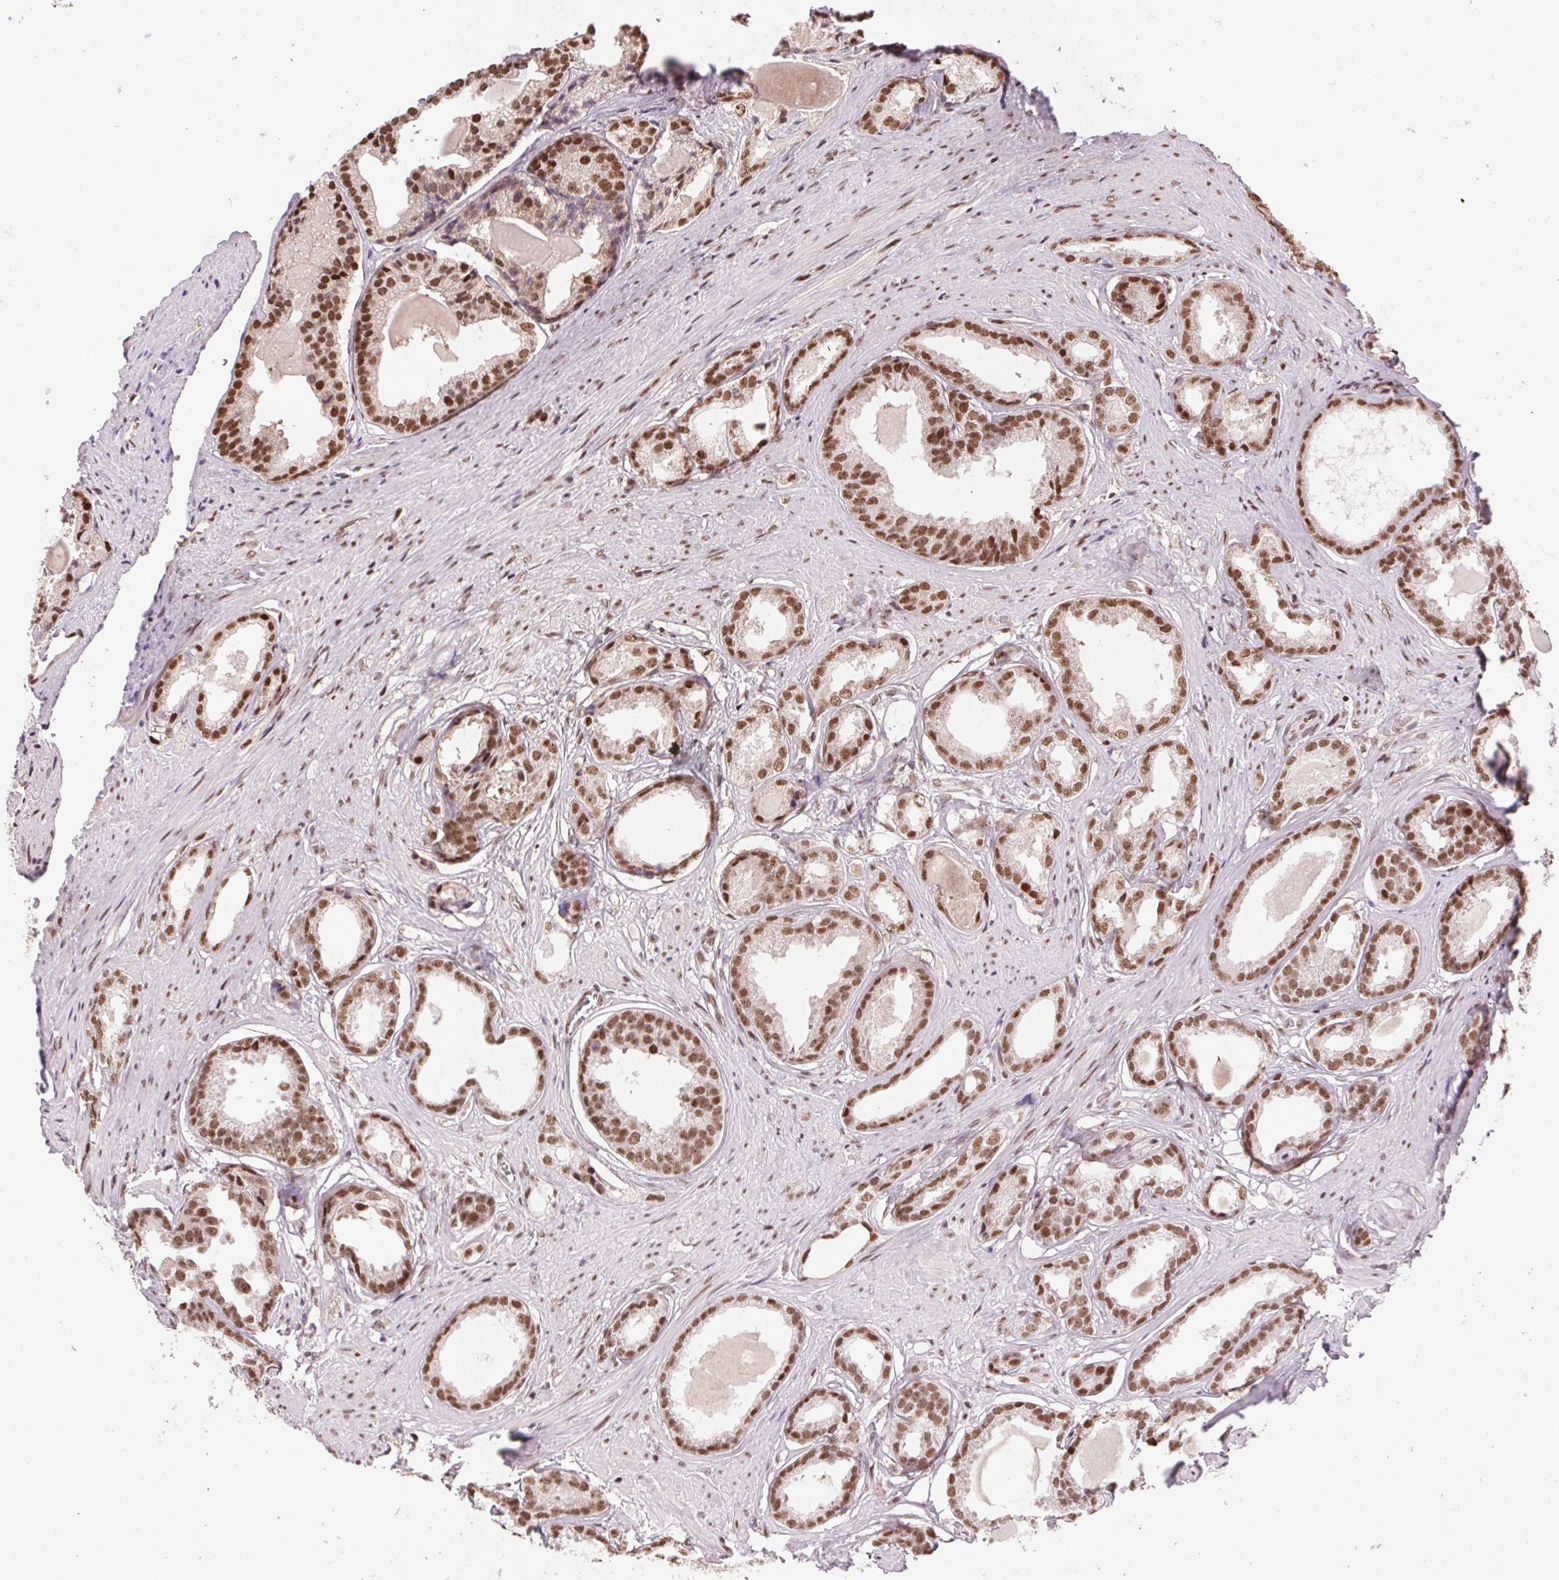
{"staining": {"intensity": "moderate", "quantity": ">75%", "location": "nuclear"}, "tissue": "prostate cancer", "cell_type": "Tumor cells", "image_type": "cancer", "snomed": [{"axis": "morphology", "description": "Adenocarcinoma, Low grade"}, {"axis": "topography", "description": "Prostate"}], "caption": "Prostate low-grade adenocarcinoma was stained to show a protein in brown. There is medium levels of moderate nuclear staining in about >75% of tumor cells.", "gene": "RAD23A", "patient": {"sex": "male", "age": 65}}